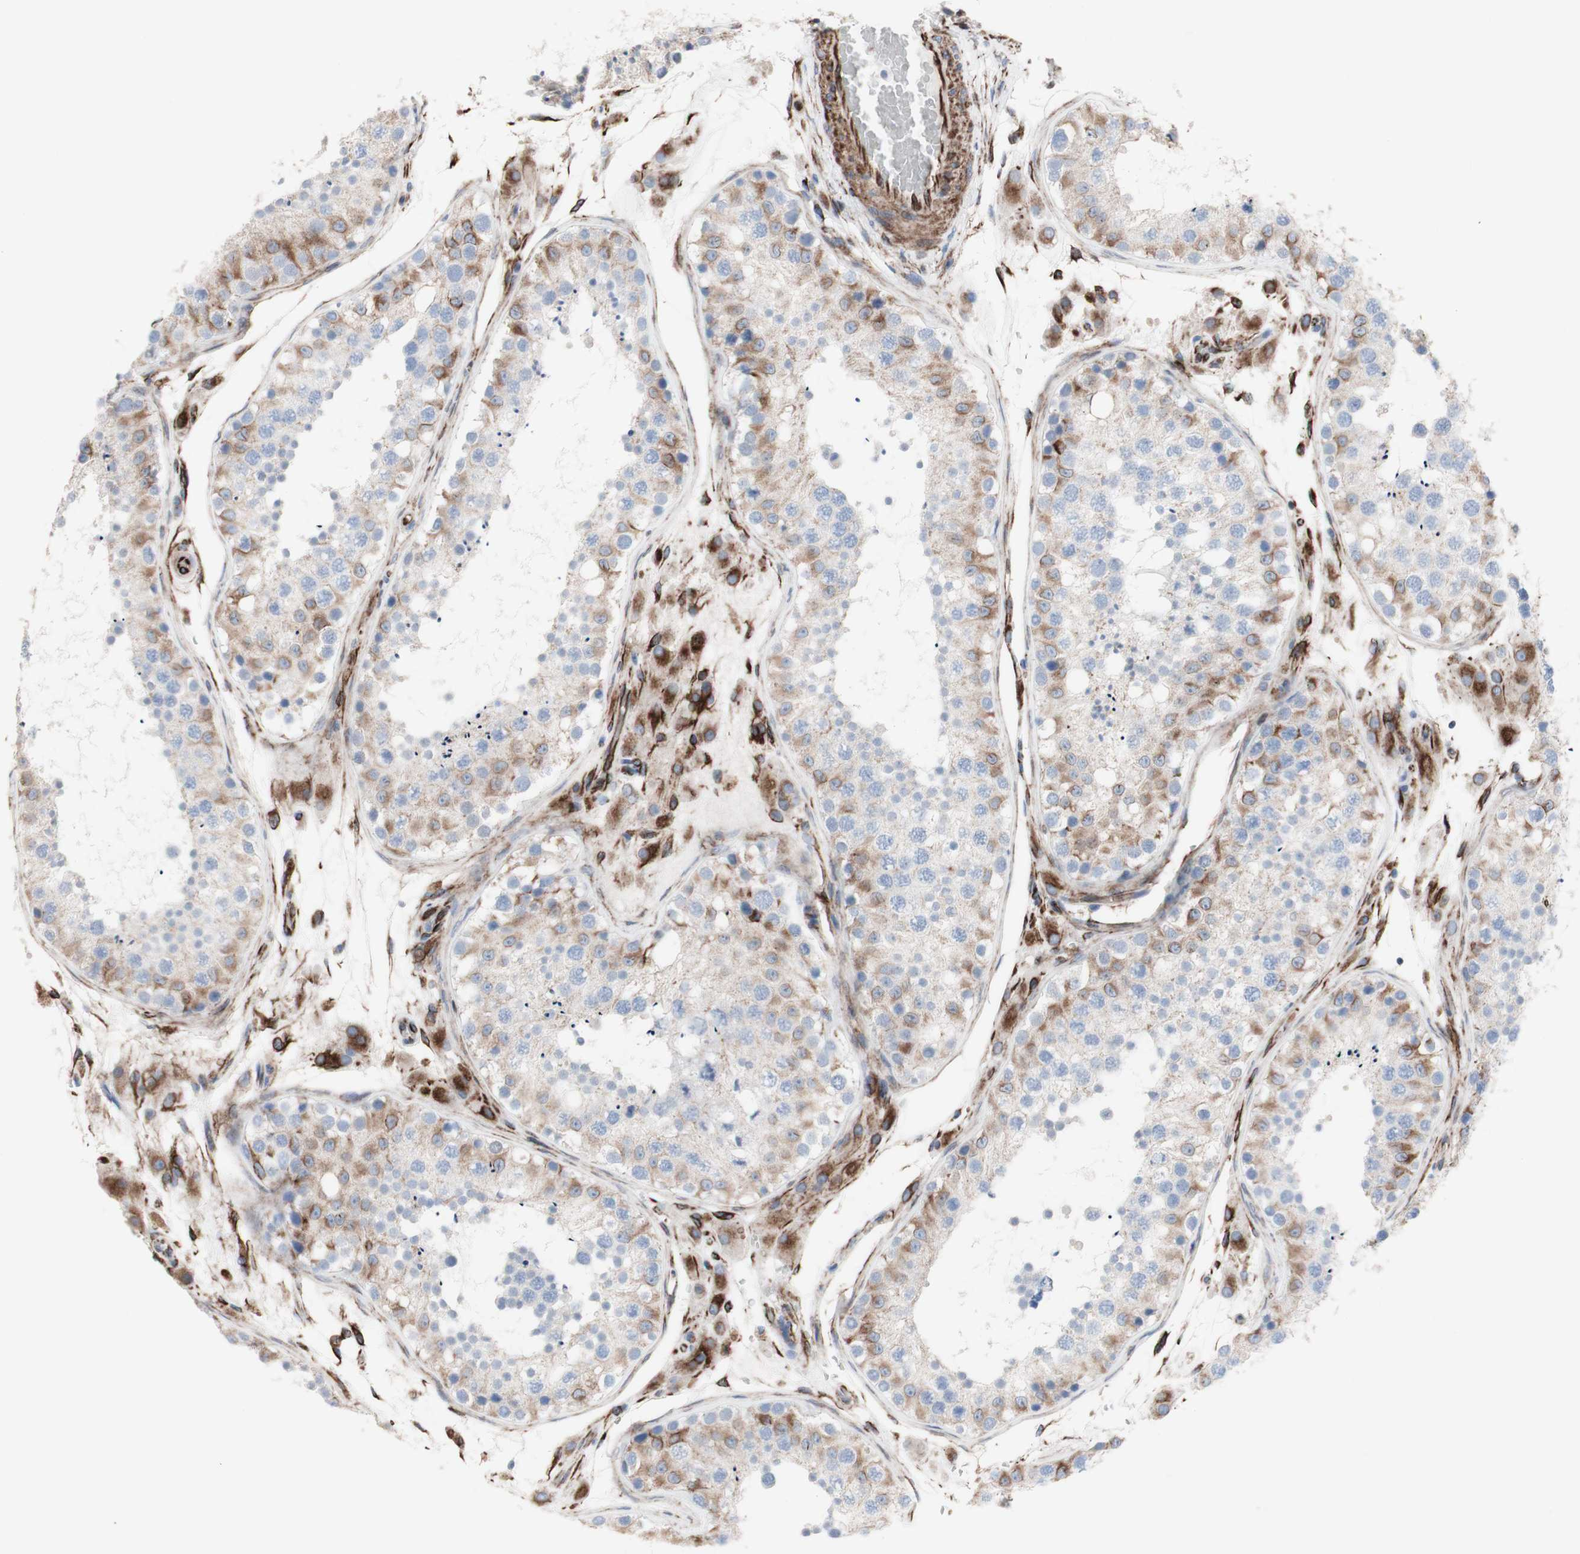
{"staining": {"intensity": "weak", "quantity": "25%-75%", "location": "cytoplasmic/membranous"}, "tissue": "testis", "cell_type": "Cells in seminiferous ducts", "image_type": "normal", "snomed": [{"axis": "morphology", "description": "Normal tissue, NOS"}, {"axis": "topography", "description": "Testis"}], "caption": "Immunohistochemical staining of benign human testis reveals low levels of weak cytoplasmic/membranous staining in about 25%-75% of cells in seminiferous ducts.", "gene": "AGPAT5", "patient": {"sex": "male", "age": 26}}